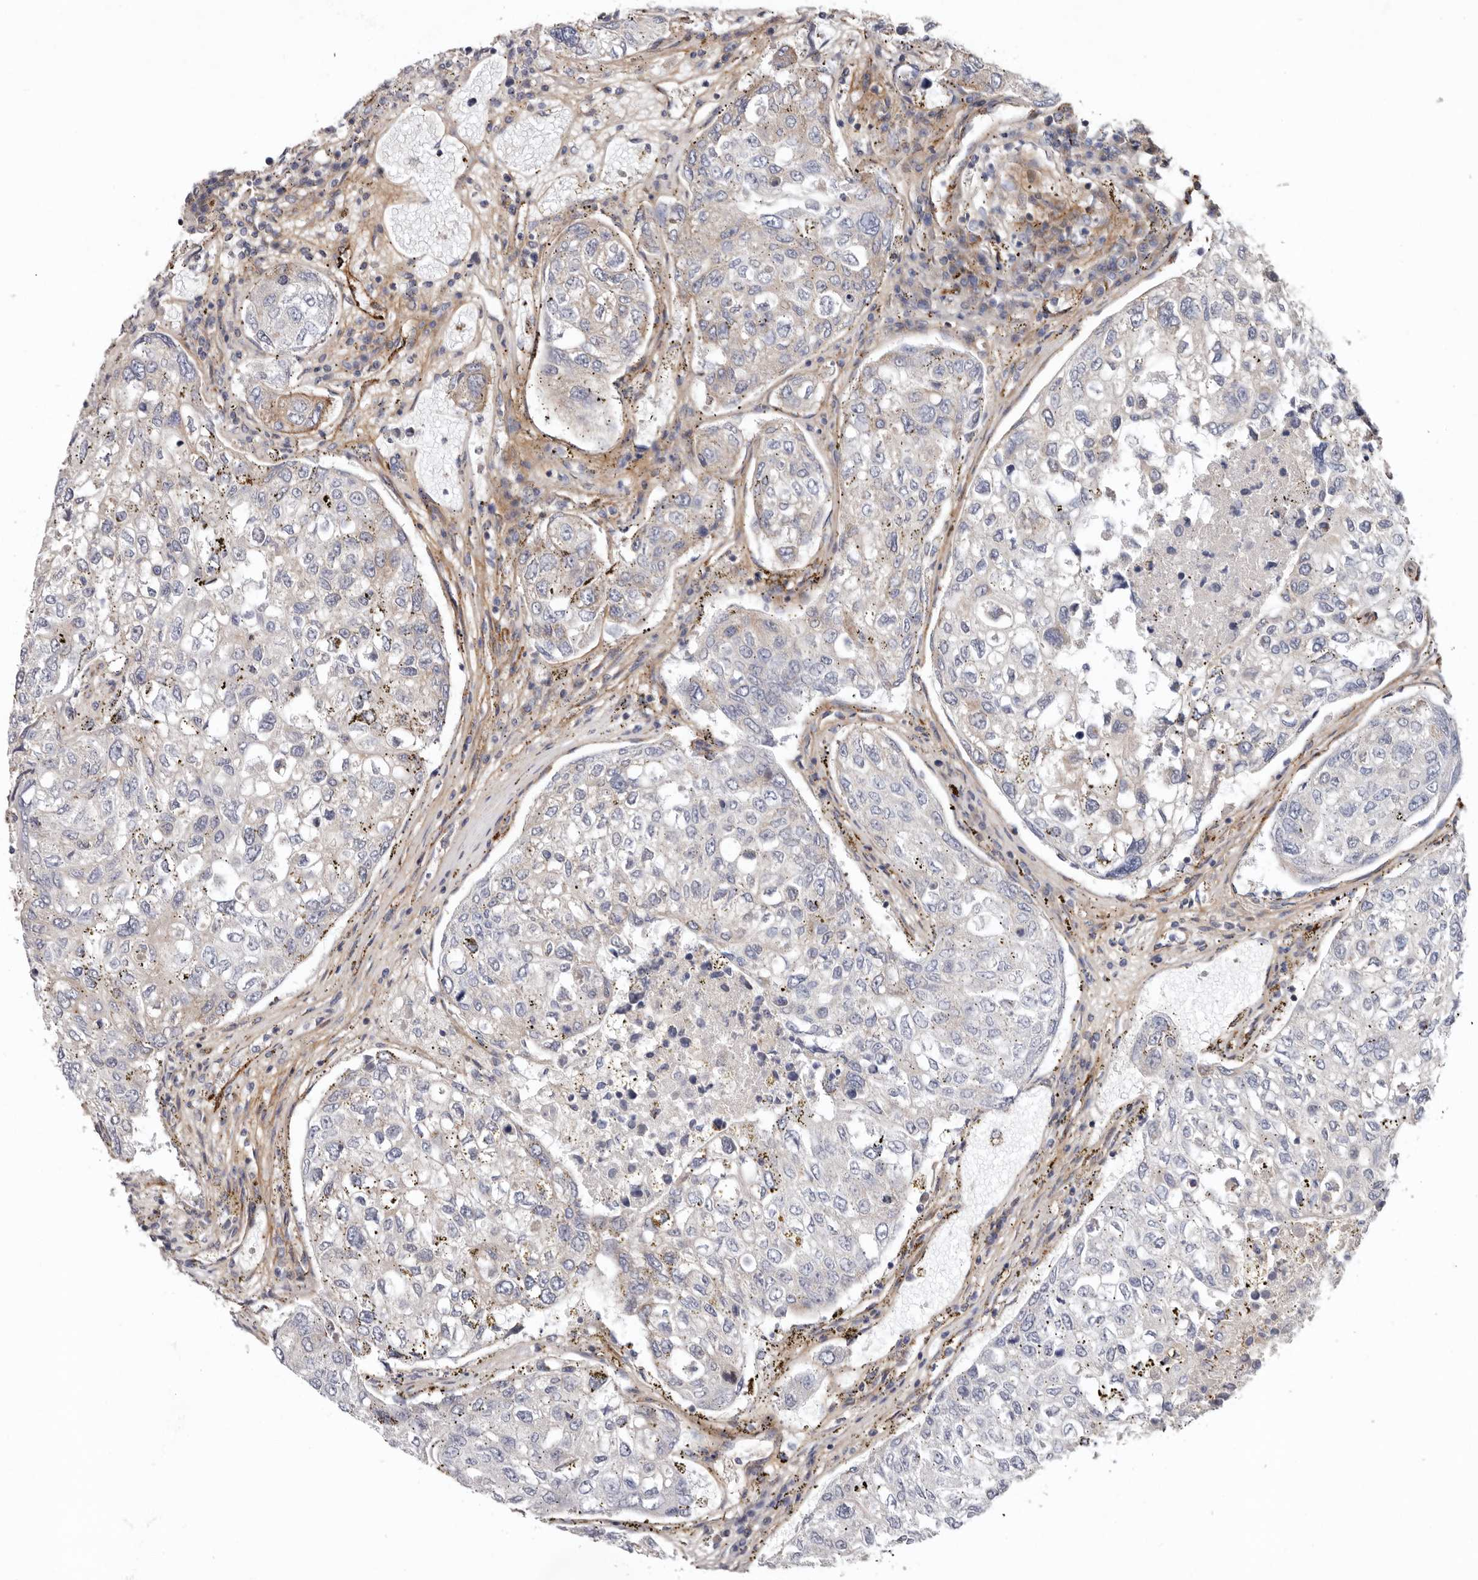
{"staining": {"intensity": "negative", "quantity": "none", "location": "none"}, "tissue": "urothelial cancer", "cell_type": "Tumor cells", "image_type": "cancer", "snomed": [{"axis": "morphology", "description": "Urothelial carcinoma, High grade"}, {"axis": "topography", "description": "Lymph node"}, {"axis": "topography", "description": "Urinary bladder"}], "caption": "High power microscopy micrograph of an IHC micrograph of urothelial cancer, revealing no significant positivity in tumor cells. Nuclei are stained in blue.", "gene": "LUZP1", "patient": {"sex": "male", "age": 51}}